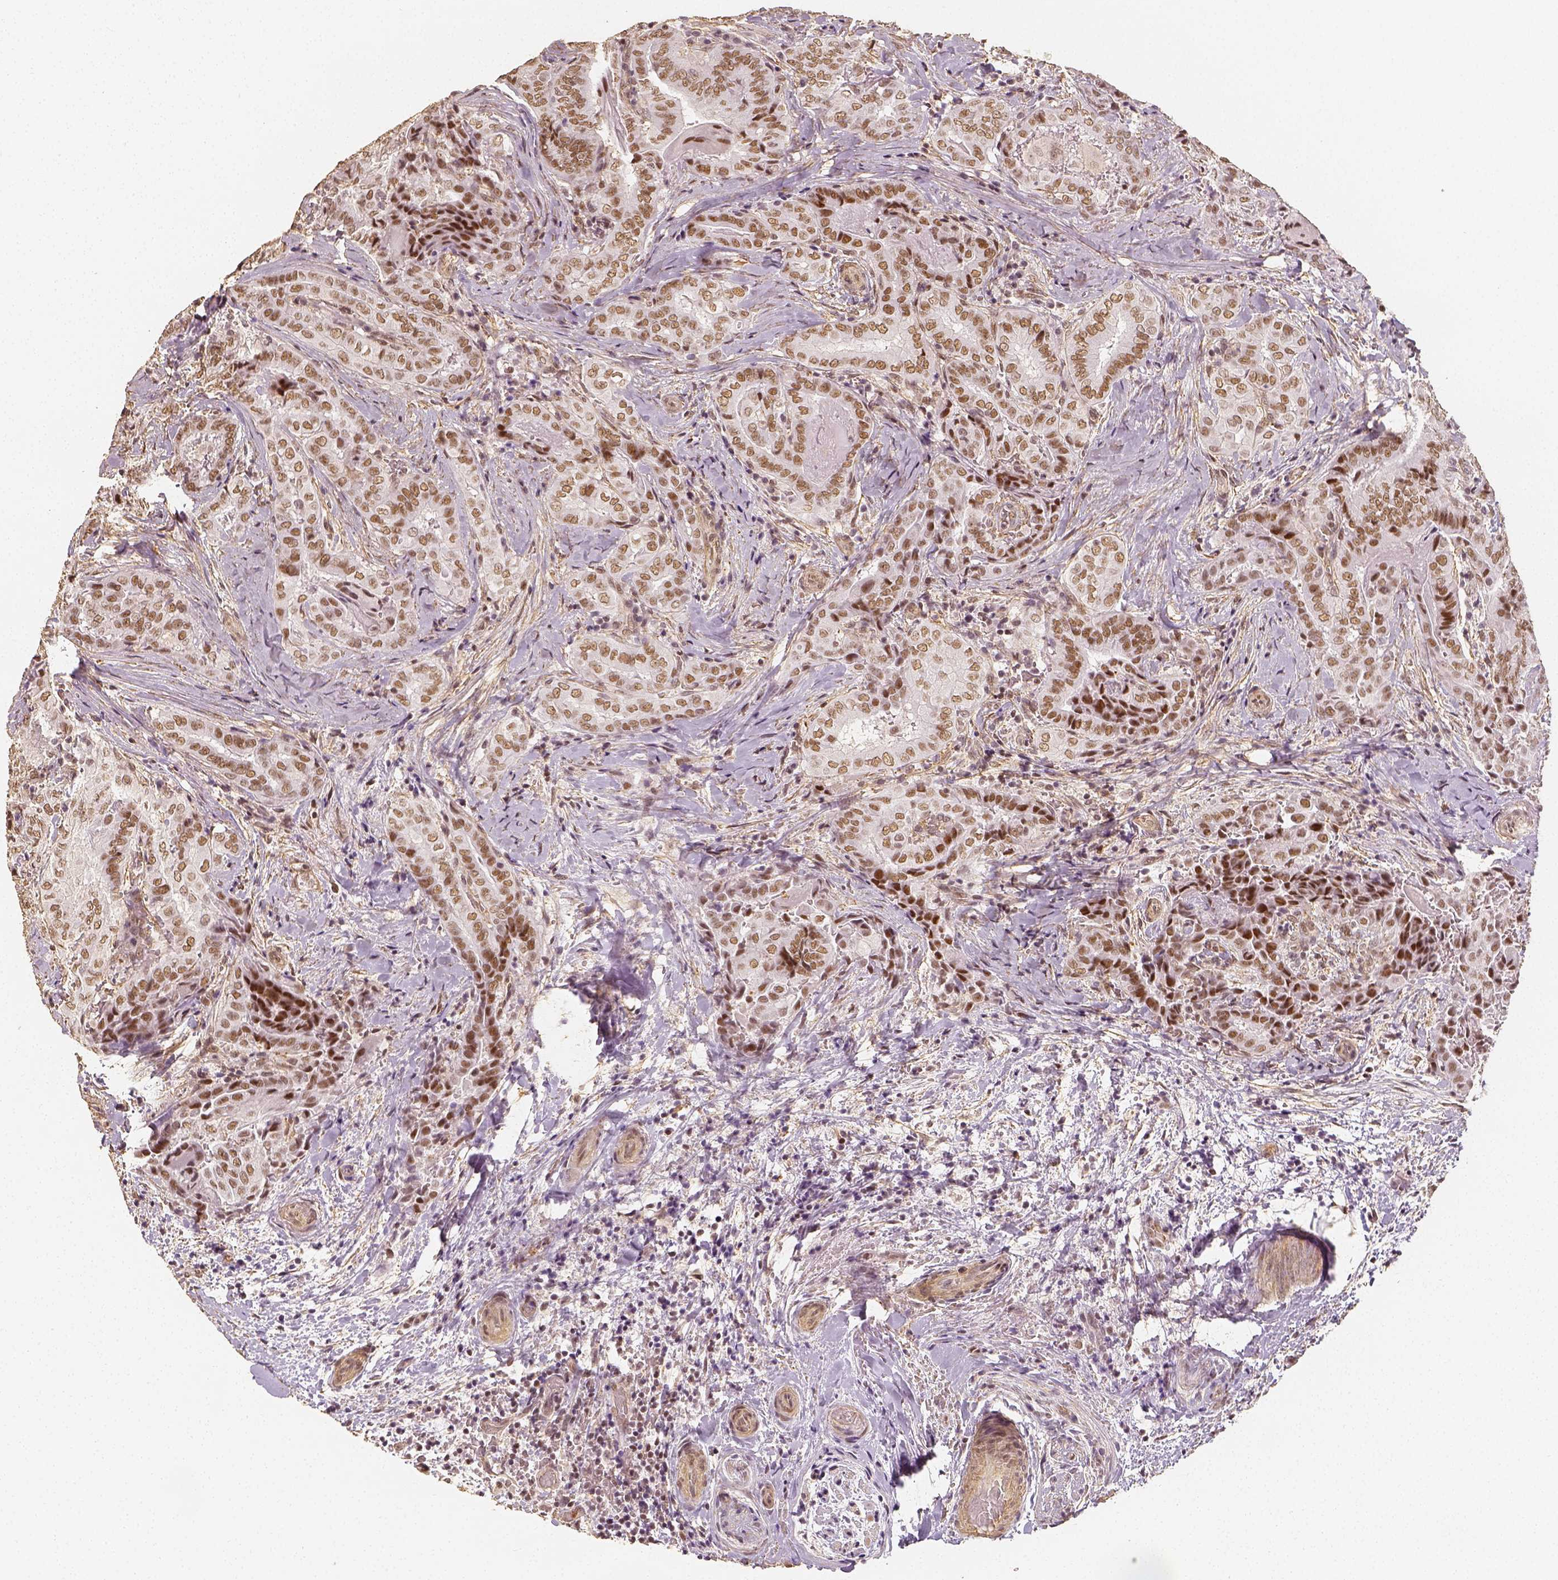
{"staining": {"intensity": "moderate", "quantity": ">75%", "location": "nuclear"}, "tissue": "thyroid cancer", "cell_type": "Tumor cells", "image_type": "cancer", "snomed": [{"axis": "morphology", "description": "Papillary adenocarcinoma, NOS"}, {"axis": "topography", "description": "Thyroid gland"}], "caption": "This is an image of immunohistochemistry staining of thyroid cancer (papillary adenocarcinoma), which shows moderate expression in the nuclear of tumor cells.", "gene": "HDAC1", "patient": {"sex": "female", "age": 61}}